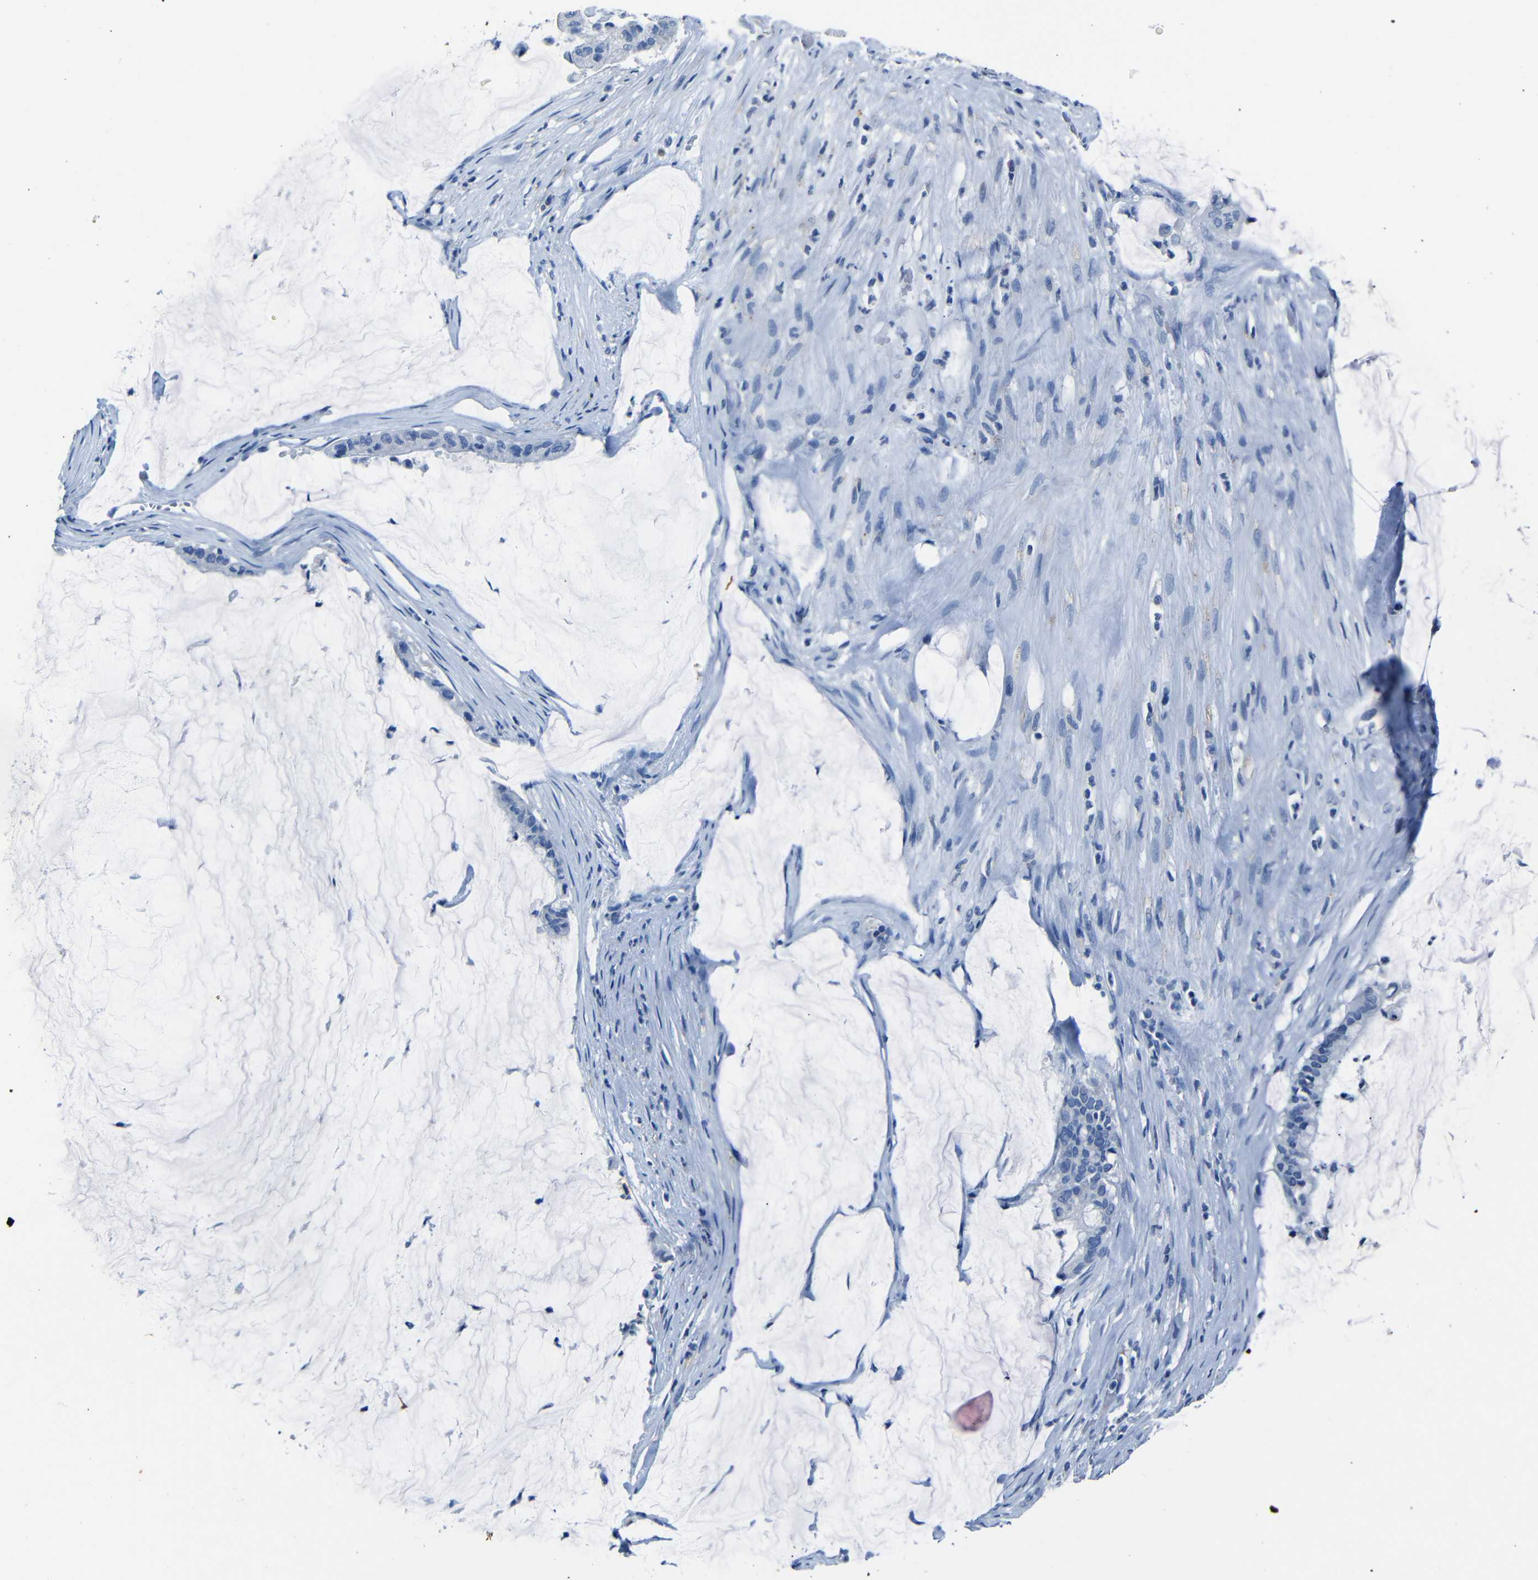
{"staining": {"intensity": "negative", "quantity": "none", "location": "none"}, "tissue": "pancreatic cancer", "cell_type": "Tumor cells", "image_type": "cancer", "snomed": [{"axis": "morphology", "description": "Adenocarcinoma, NOS"}, {"axis": "topography", "description": "Pancreas"}], "caption": "A photomicrograph of pancreatic cancer stained for a protein displays no brown staining in tumor cells.", "gene": "CLDN11", "patient": {"sex": "male", "age": 41}}